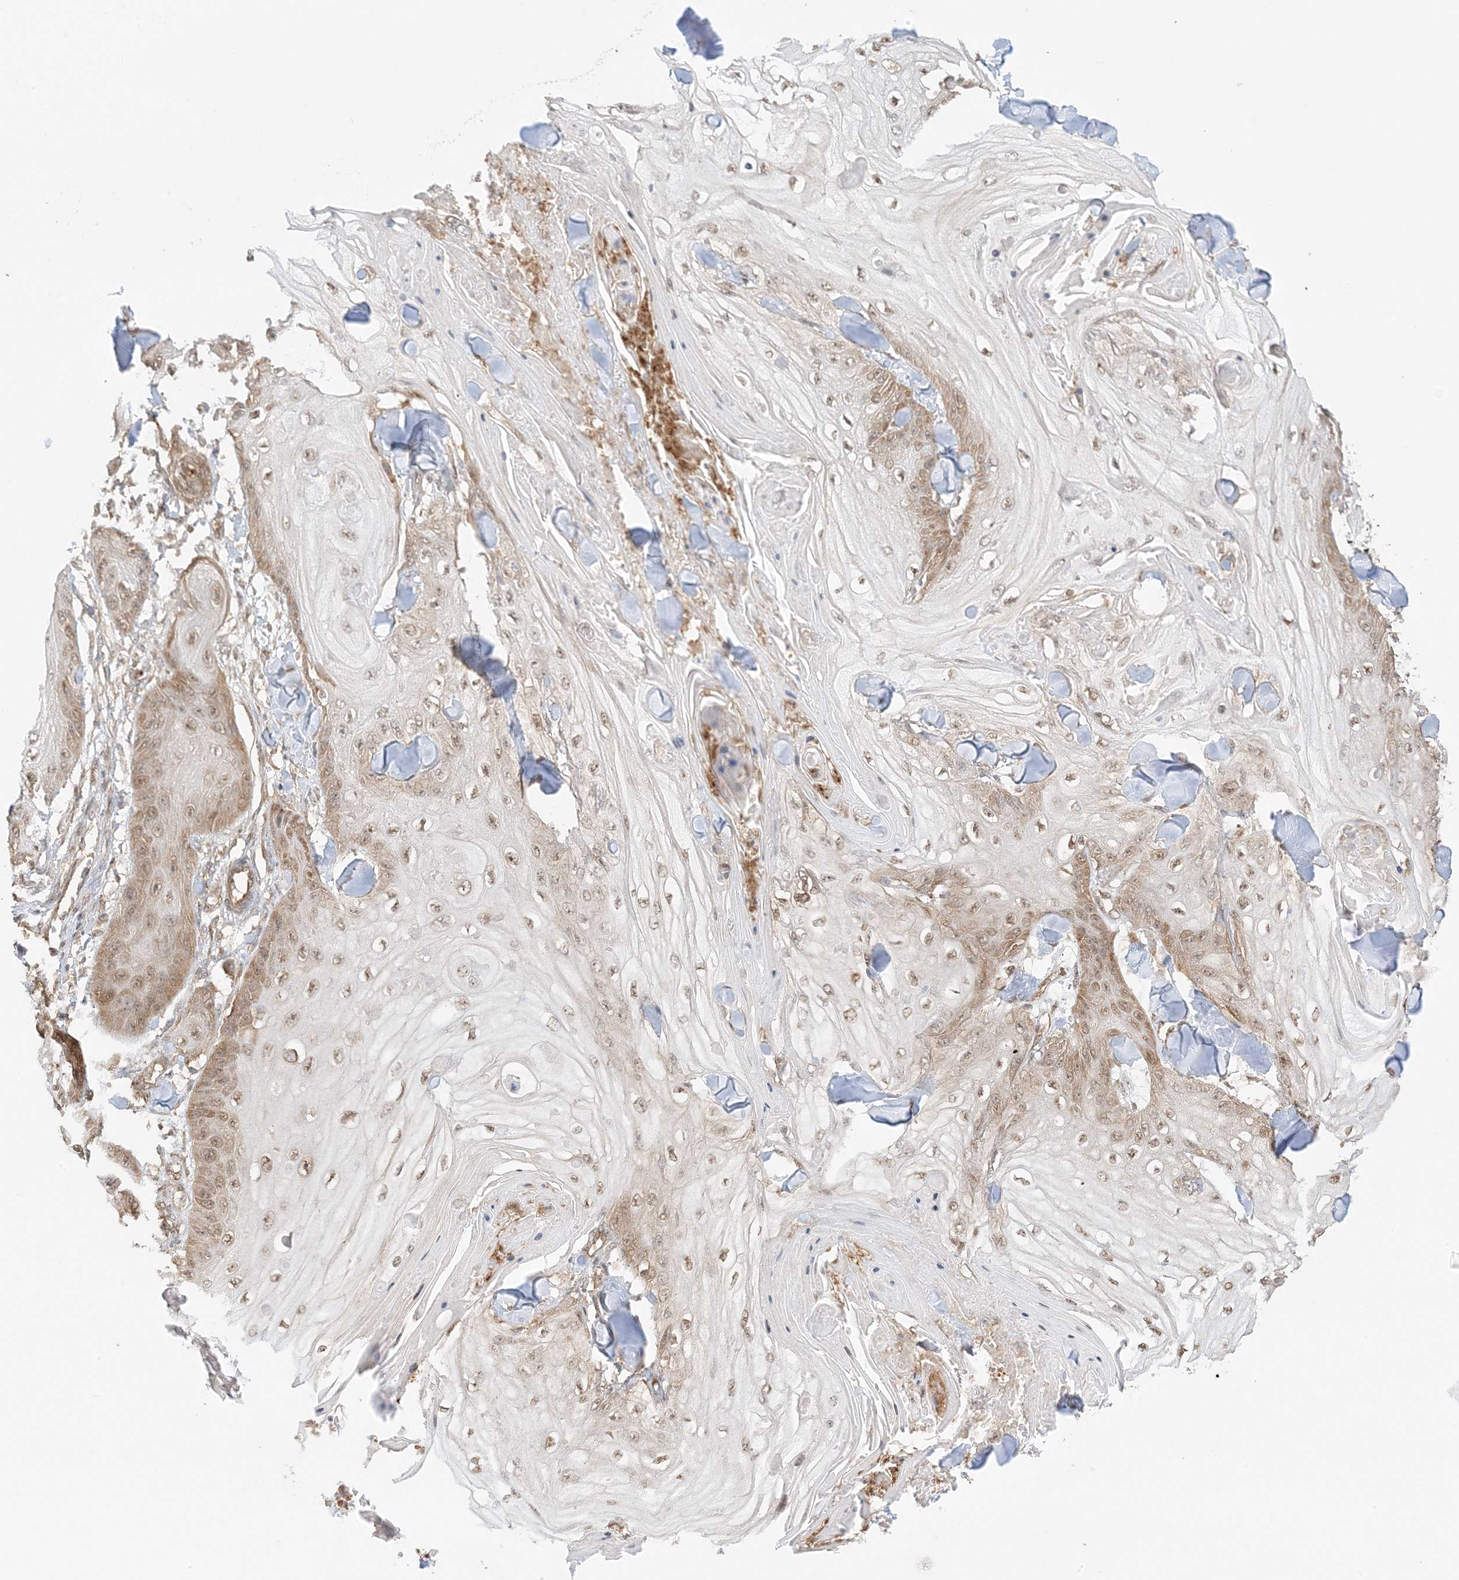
{"staining": {"intensity": "weak", "quantity": ">75%", "location": "cytoplasmic/membranous,nuclear"}, "tissue": "skin cancer", "cell_type": "Tumor cells", "image_type": "cancer", "snomed": [{"axis": "morphology", "description": "Squamous cell carcinoma, NOS"}, {"axis": "topography", "description": "Skin"}], "caption": "Squamous cell carcinoma (skin) tissue displays weak cytoplasmic/membranous and nuclear staining in approximately >75% of tumor cells, visualized by immunohistochemistry.", "gene": "UBAP2L", "patient": {"sex": "male", "age": 74}}